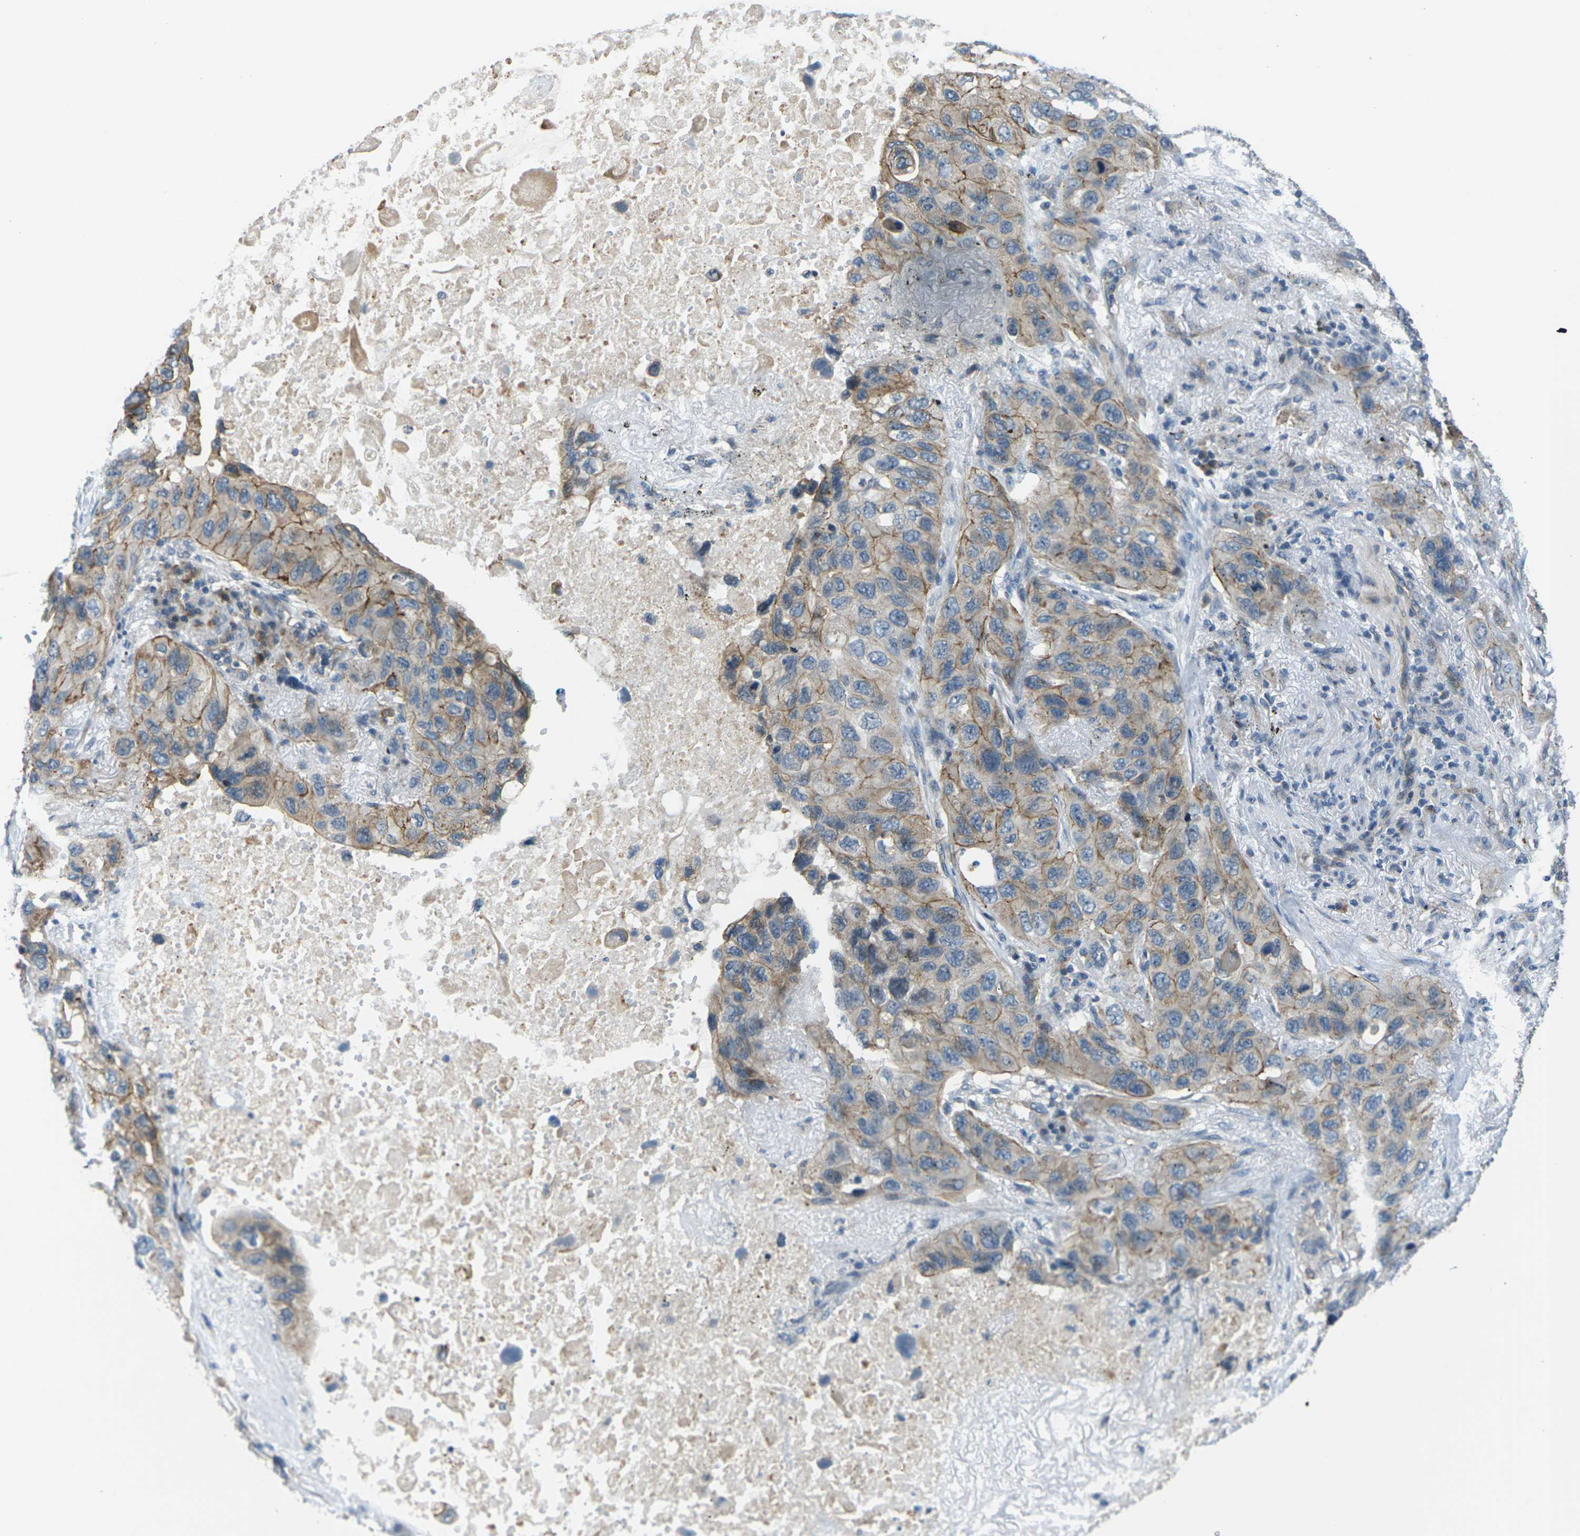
{"staining": {"intensity": "moderate", "quantity": "25%-75%", "location": "cytoplasmic/membranous"}, "tissue": "lung cancer", "cell_type": "Tumor cells", "image_type": "cancer", "snomed": [{"axis": "morphology", "description": "Squamous cell carcinoma, NOS"}, {"axis": "topography", "description": "Lung"}], "caption": "This micrograph displays lung squamous cell carcinoma stained with immunohistochemistry (IHC) to label a protein in brown. The cytoplasmic/membranous of tumor cells show moderate positivity for the protein. Nuclei are counter-stained blue.", "gene": "SLC13A3", "patient": {"sex": "female", "age": 73}}